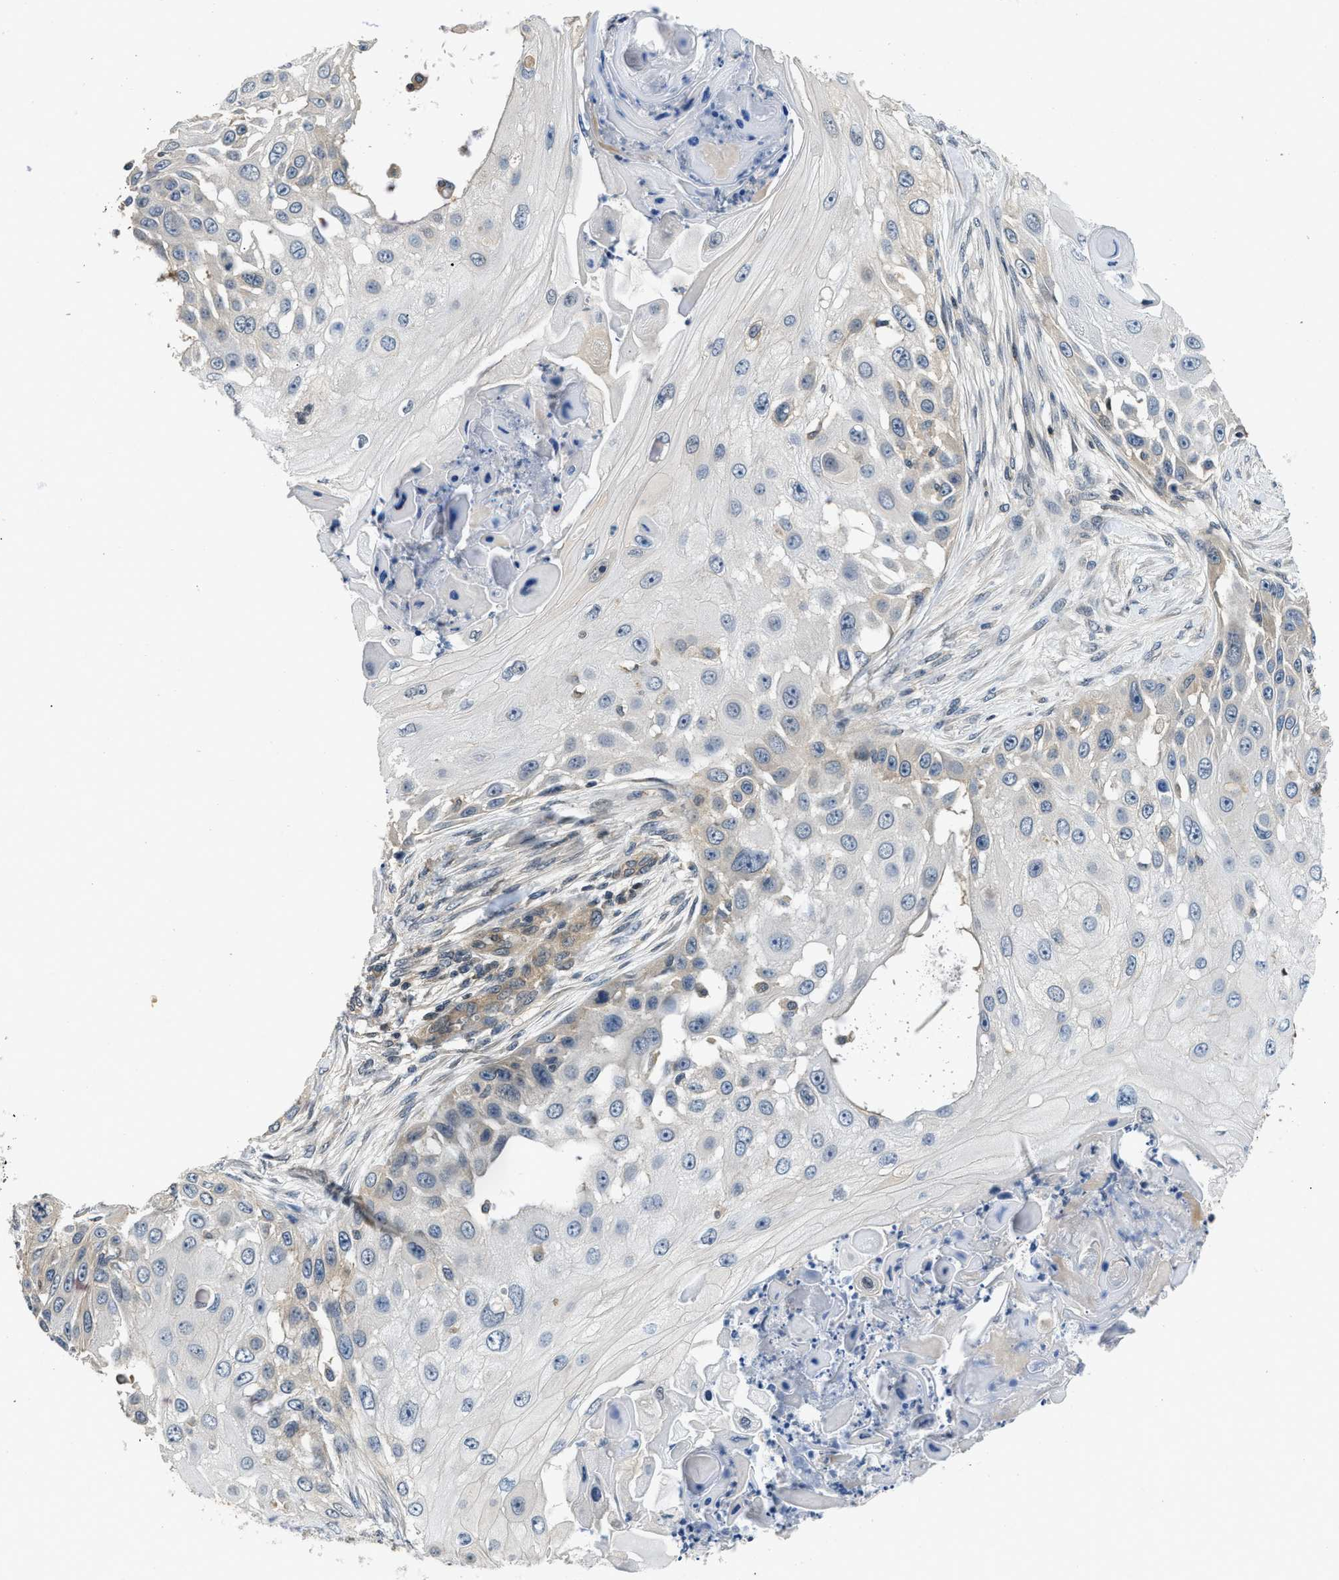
{"staining": {"intensity": "weak", "quantity": "<25%", "location": "cytoplasmic/membranous"}, "tissue": "skin cancer", "cell_type": "Tumor cells", "image_type": "cancer", "snomed": [{"axis": "morphology", "description": "Squamous cell carcinoma, NOS"}, {"axis": "topography", "description": "Skin"}], "caption": "Tumor cells are negative for brown protein staining in skin cancer (squamous cell carcinoma). (Brightfield microscopy of DAB (3,3'-diaminobenzidine) IHC at high magnification).", "gene": "TES", "patient": {"sex": "female", "age": 44}}